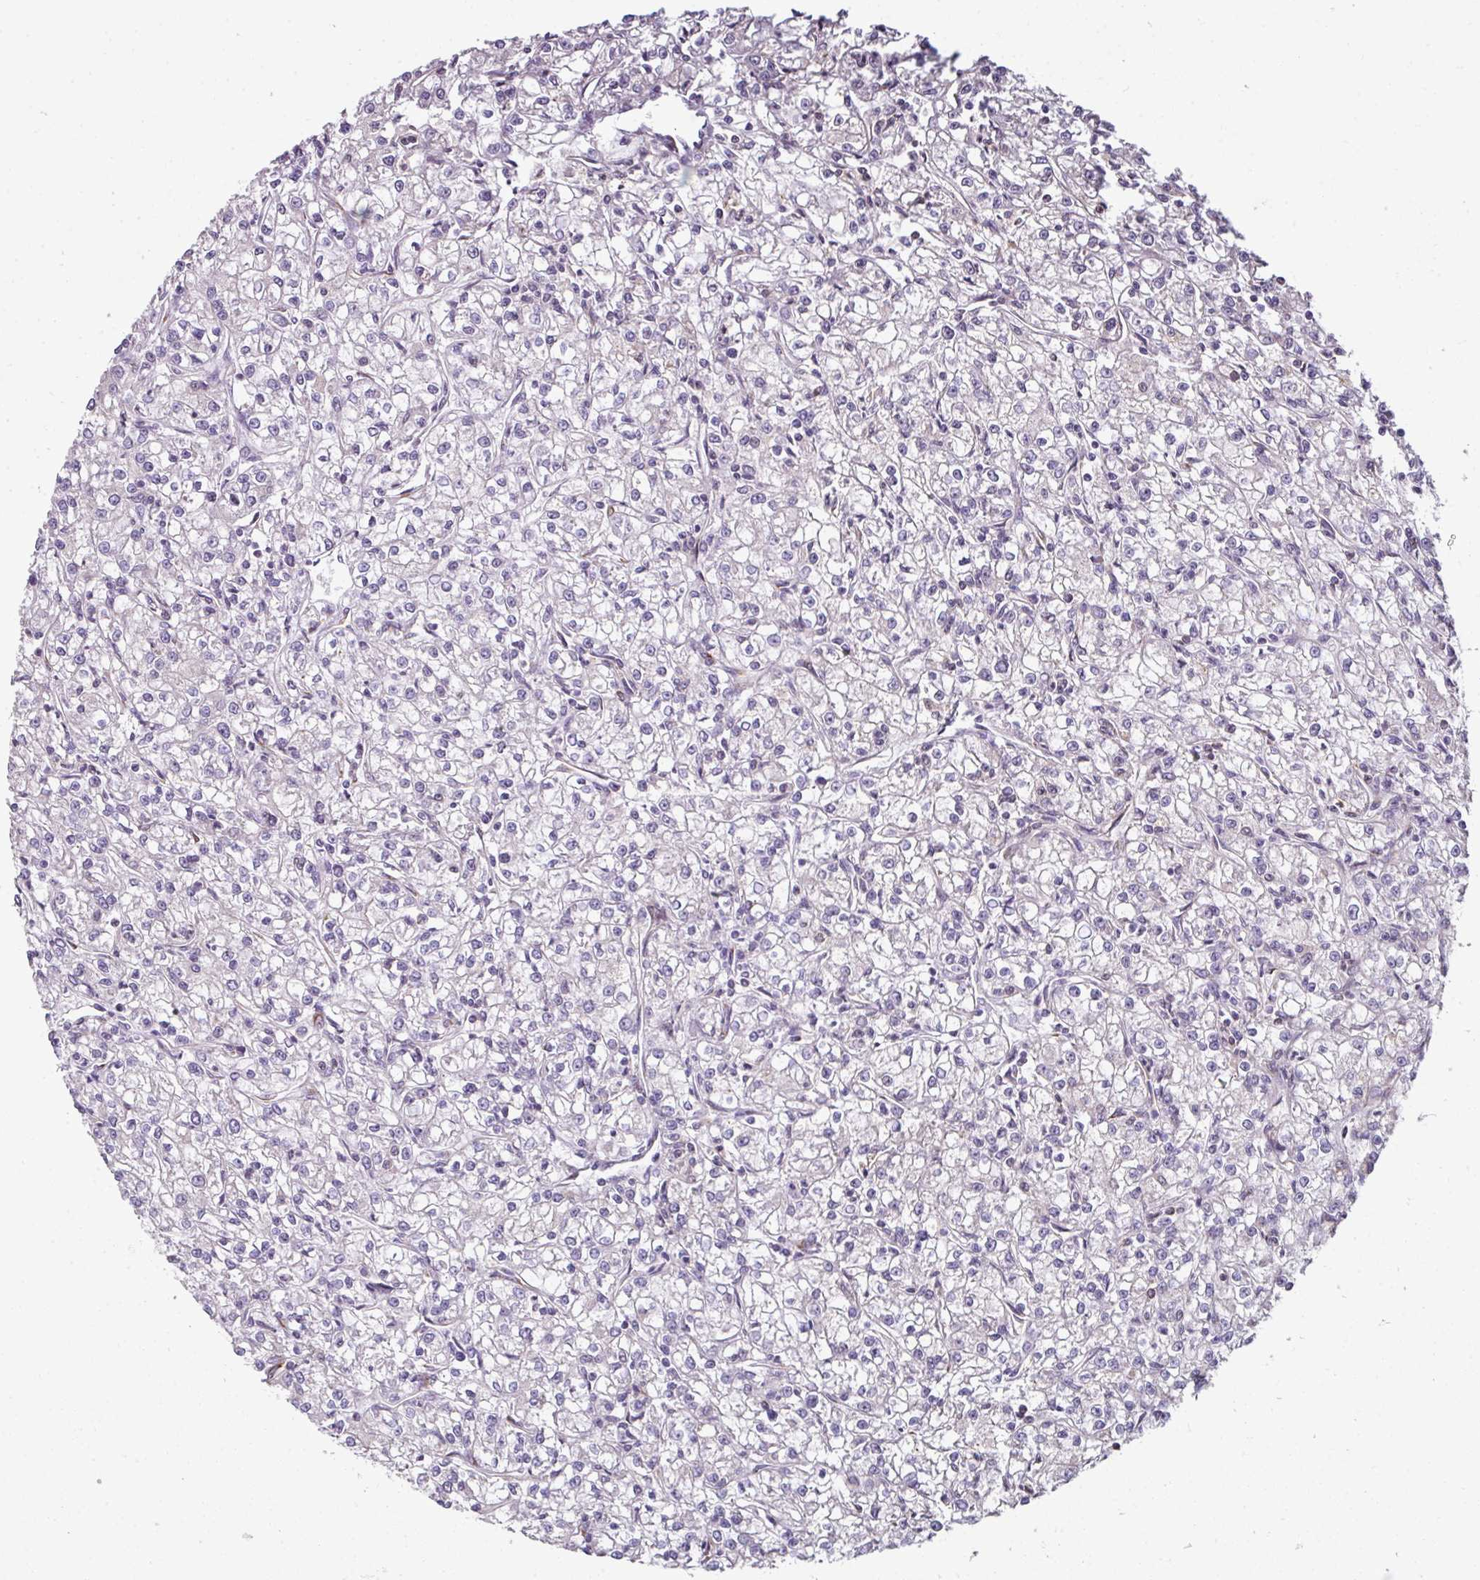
{"staining": {"intensity": "negative", "quantity": "none", "location": "none"}, "tissue": "renal cancer", "cell_type": "Tumor cells", "image_type": "cancer", "snomed": [{"axis": "morphology", "description": "Adenocarcinoma, NOS"}, {"axis": "topography", "description": "Kidney"}], "caption": "Renal cancer was stained to show a protein in brown. There is no significant positivity in tumor cells.", "gene": "C19orf33", "patient": {"sex": "female", "age": 59}}